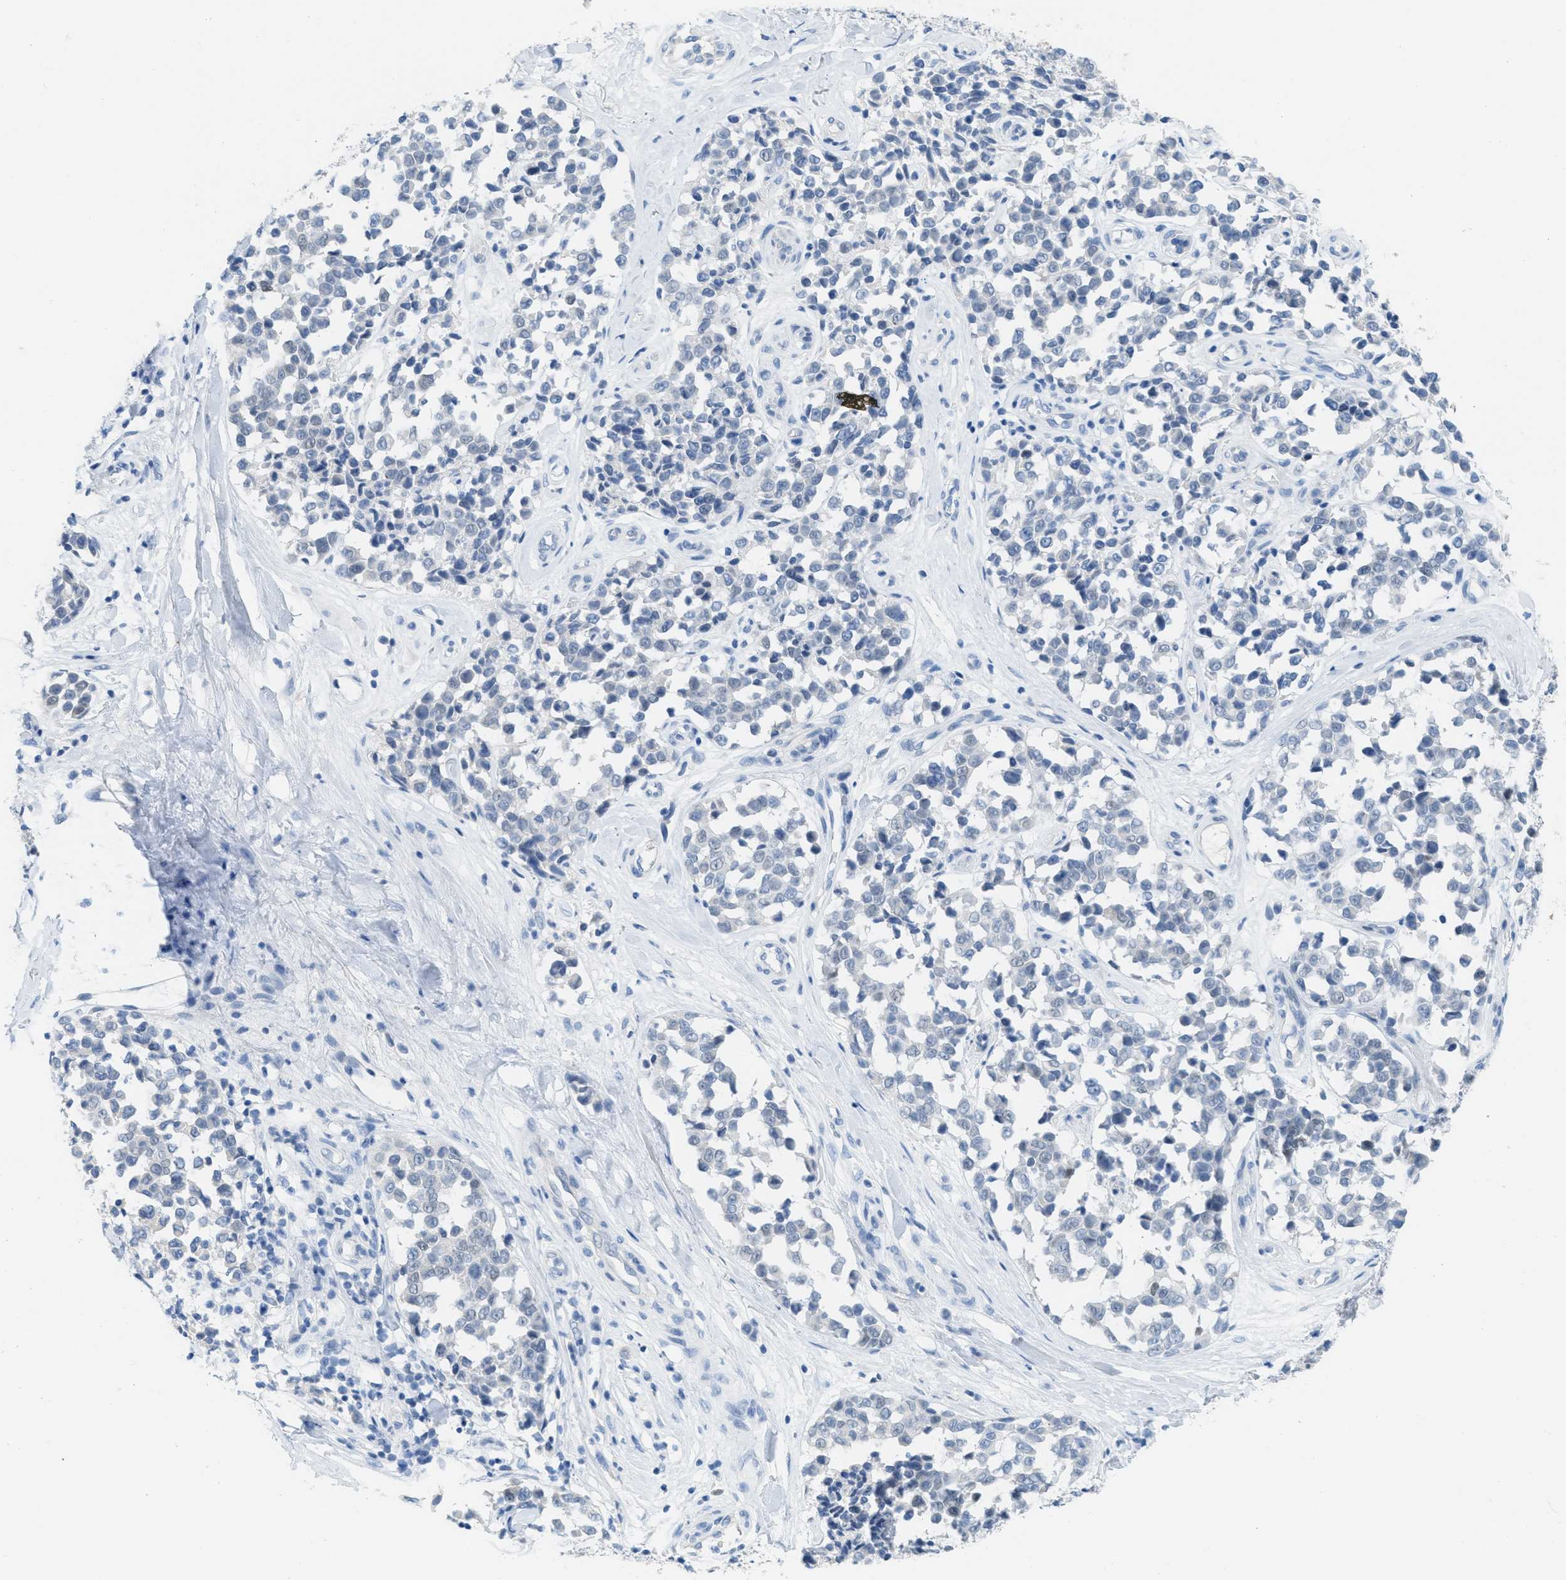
{"staining": {"intensity": "negative", "quantity": "none", "location": "none"}, "tissue": "melanoma", "cell_type": "Tumor cells", "image_type": "cancer", "snomed": [{"axis": "morphology", "description": "Malignant melanoma, NOS"}, {"axis": "topography", "description": "Skin"}], "caption": "A photomicrograph of melanoma stained for a protein exhibits no brown staining in tumor cells.", "gene": "HSF2", "patient": {"sex": "female", "age": 64}}